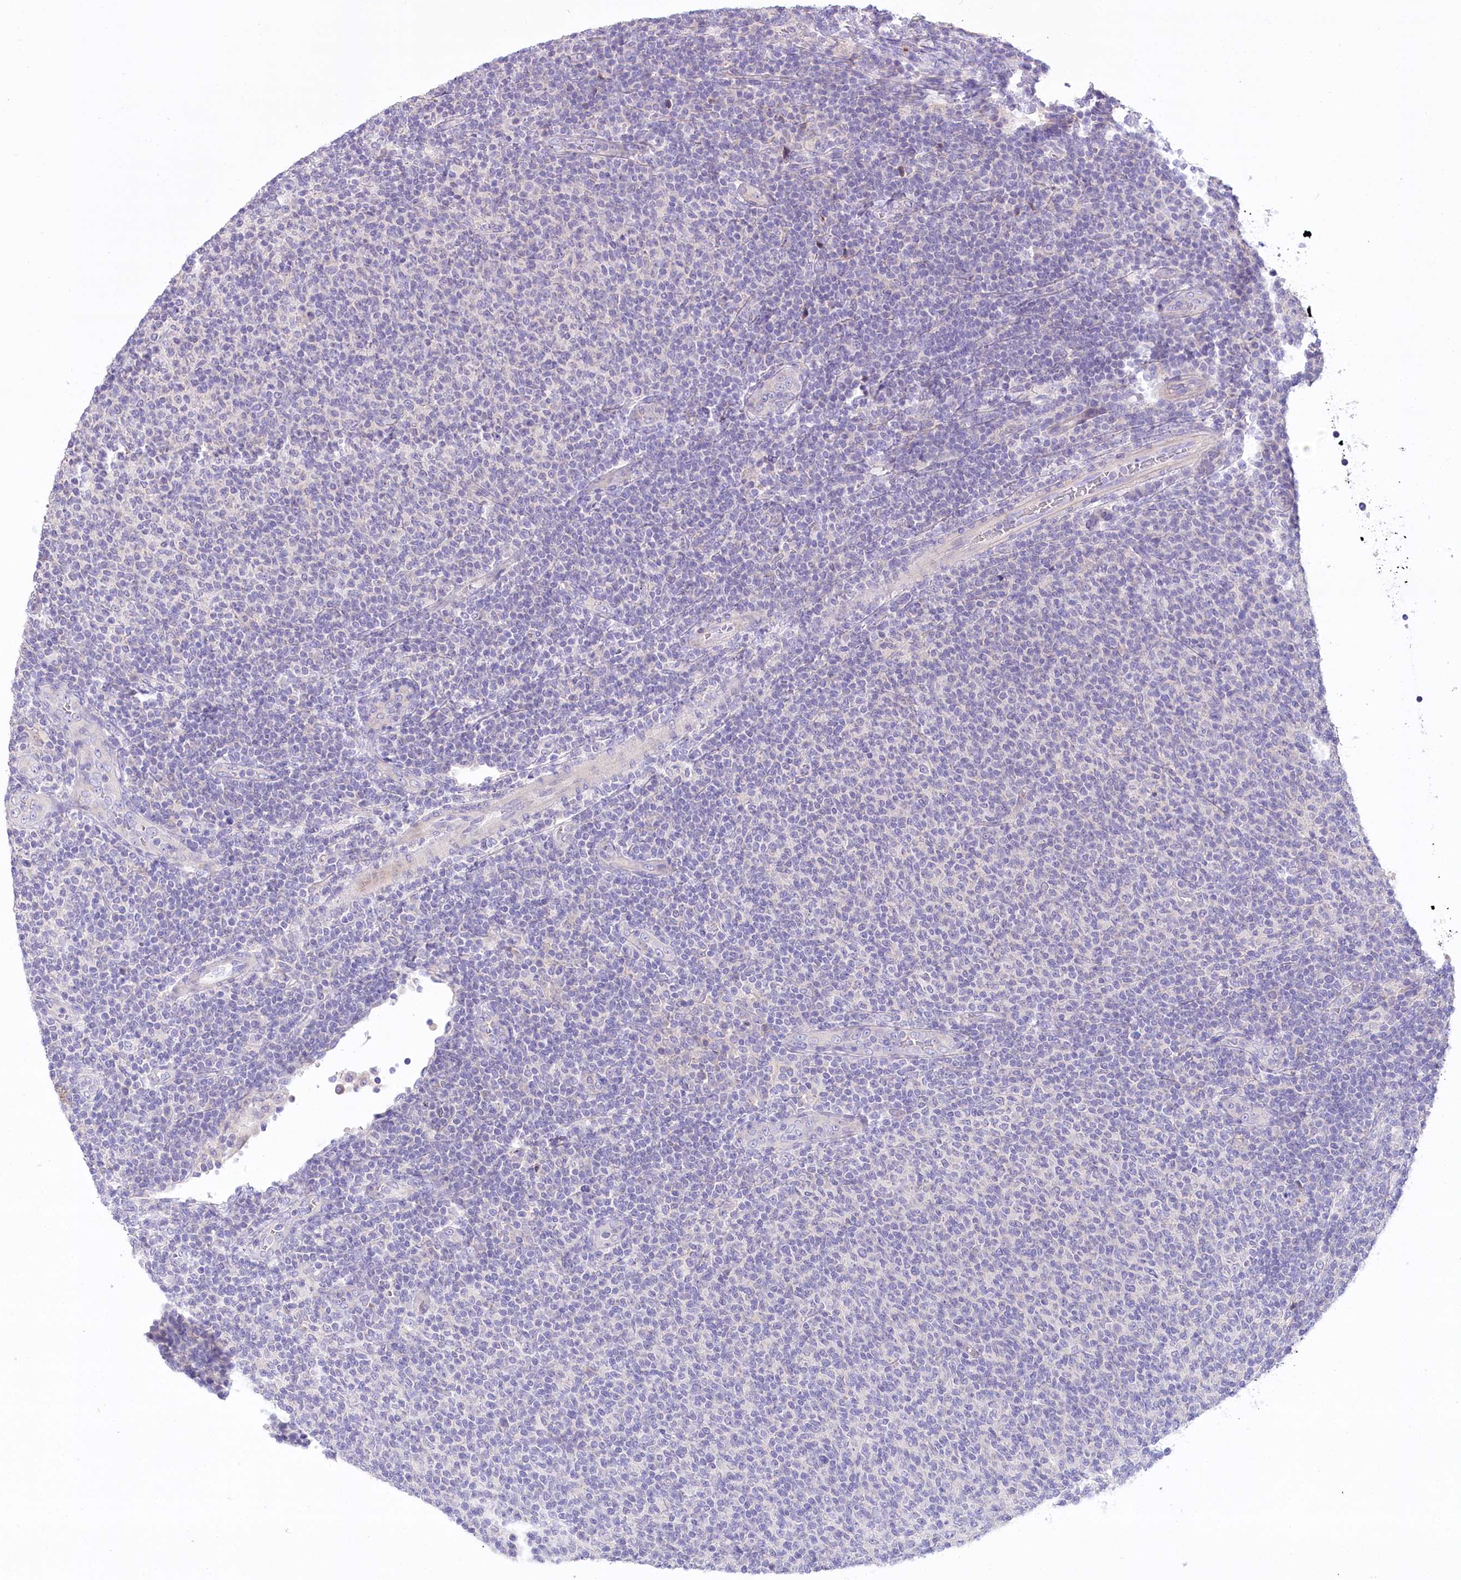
{"staining": {"intensity": "negative", "quantity": "none", "location": "none"}, "tissue": "lymphoma", "cell_type": "Tumor cells", "image_type": "cancer", "snomed": [{"axis": "morphology", "description": "Malignant lymphoma, non-Hodgkin's type, Low grade"}, {"axis": "topography", "description": "Lymph node"}], "caption": "Protein analysis of lymphoma reveals no significant staining in tumor cells.", "gene": "PBLD", "patient": {"sex": "male", "age": 66}}